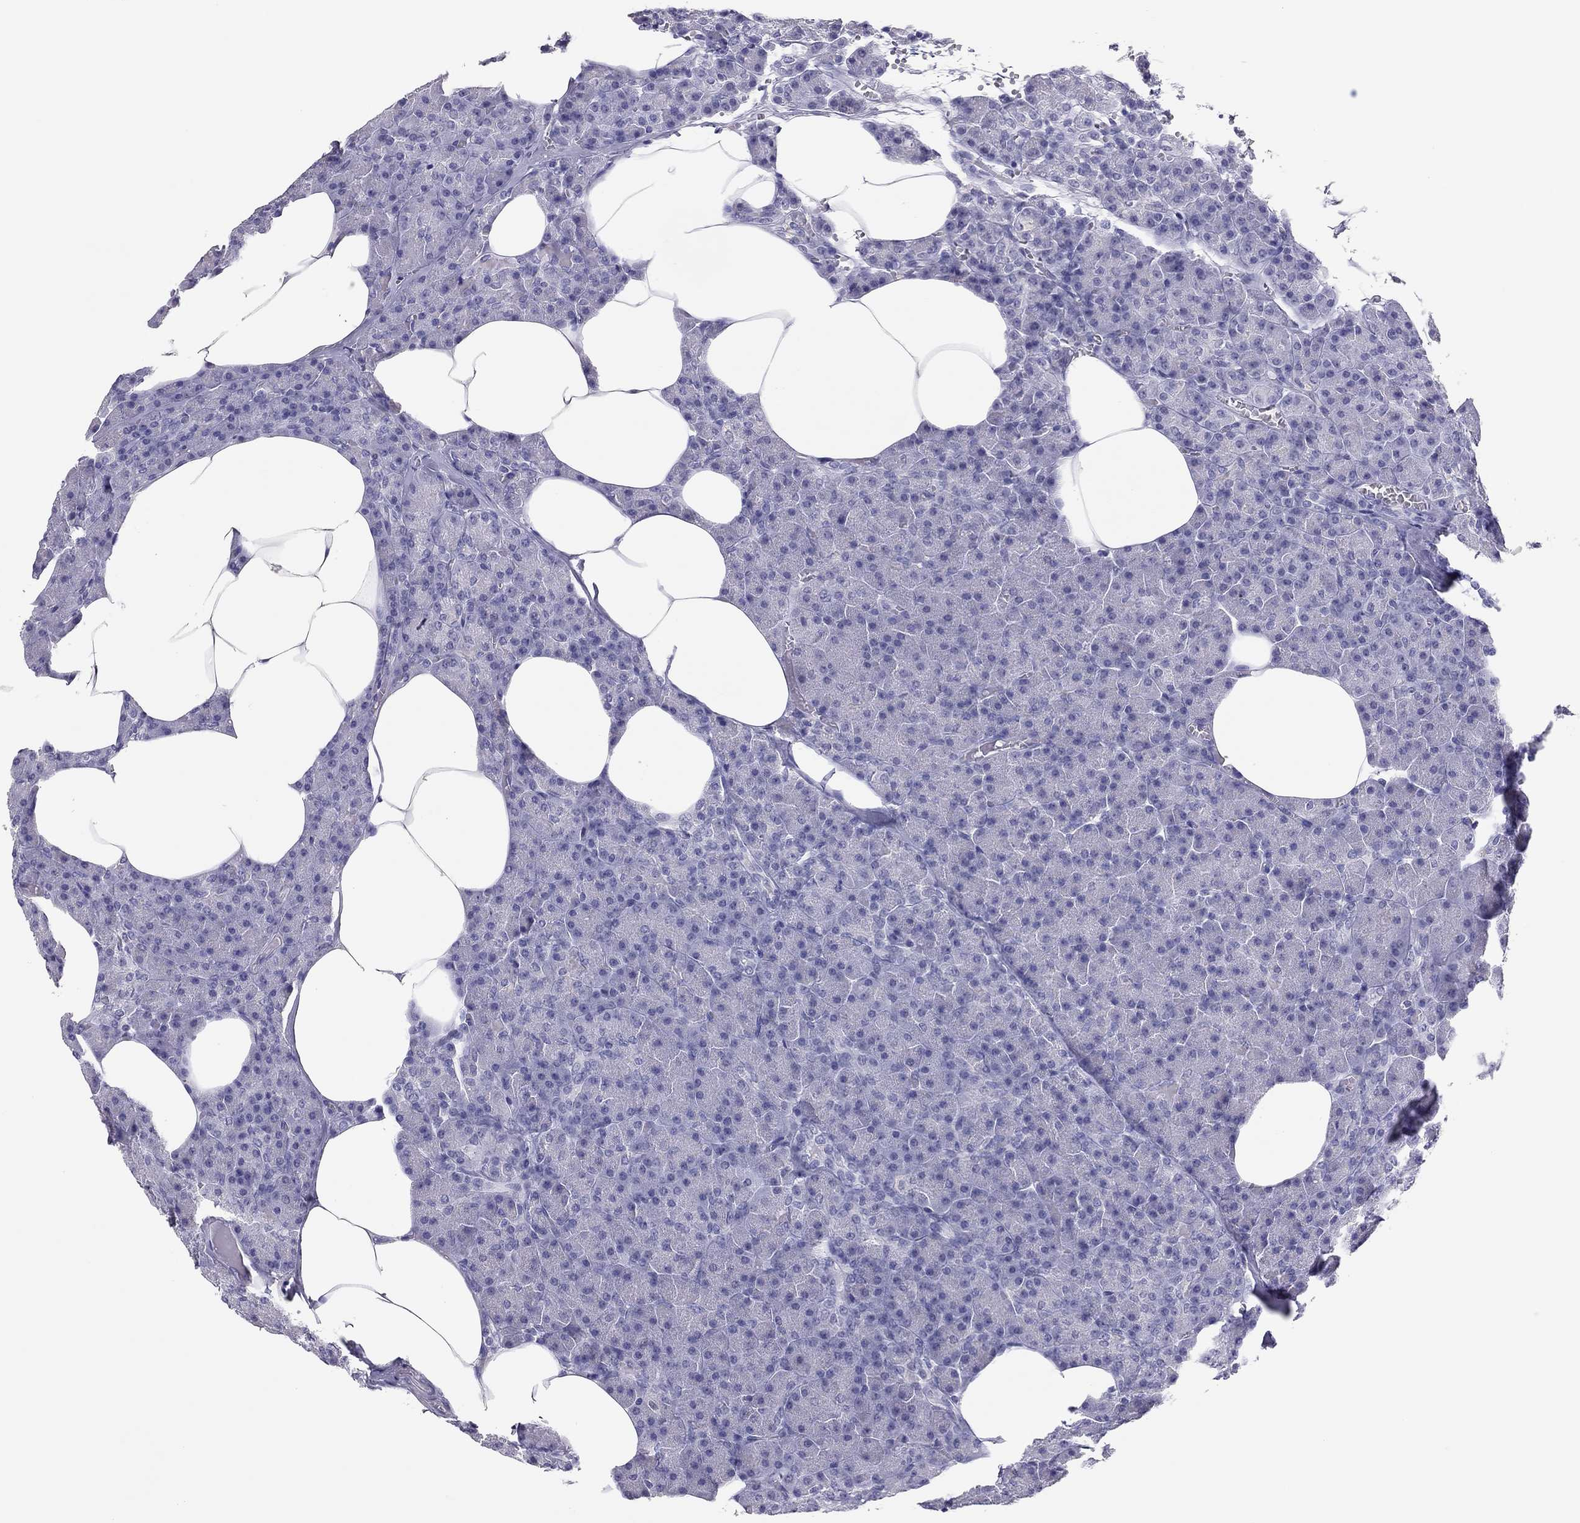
{"staining": {"intensity": "negative", "quantity": "none", "location": "none"}, "tissue": "pancreas", "cell_type": "Exocrine glandular cells", "image_type": "normal", "snomed": [{"axis": "morphology", "description": "Normal tissue, NOS"}, {"axis": "topography", "description": "Pancreas"}], "caption": "High power microscopy histopathology image of an immunohistochemistry micrograph of unremarkable pancreas, revealing no significant expression in exocrine glandular cells.", "gene": "PHOX2A", "patient": {"sex": "female", "age": 45}}